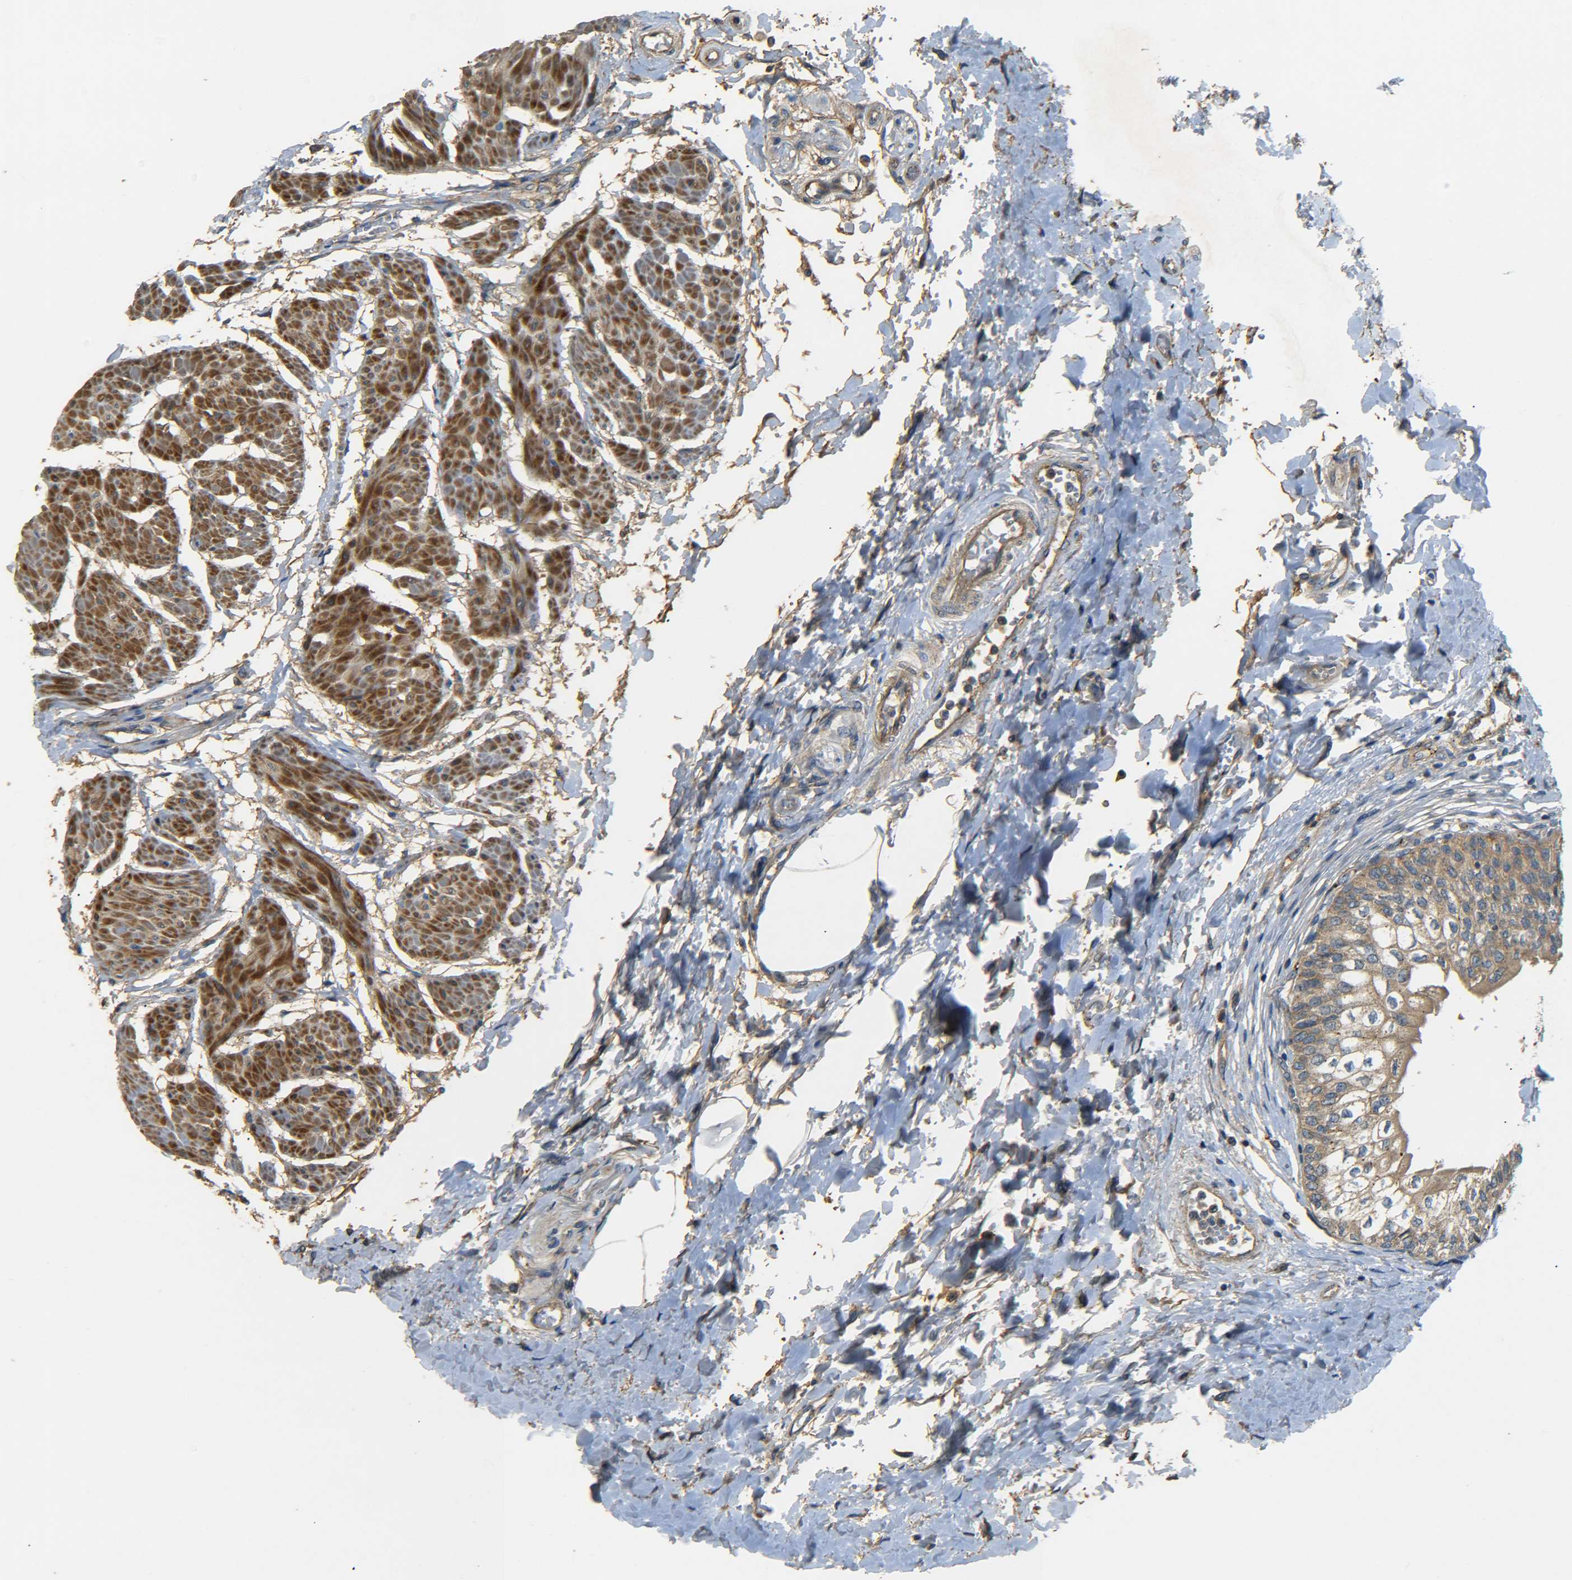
{"staining": {"intensity": "moderate", "quantity": ">75%", "location": "cytoplasmic/membranous"}, "tissue": "urinary bladder", "cell_type": "Urothelial cells", "image_type": "normal", "snomed": [{"axis": "morphology", "description": "Normal tissue, NOS"}, {"axis": "topography", "description": "Urinary bladder"}], "caption": "This is a micrograph of immunohistochemistry (IHC) staining of normal urinary bladder, which shows moderate staining in the cytoplasmic/membranous of urothelial cells.", "gene": "LRCH3", "patient": {"sex": "male", "age": 55}}